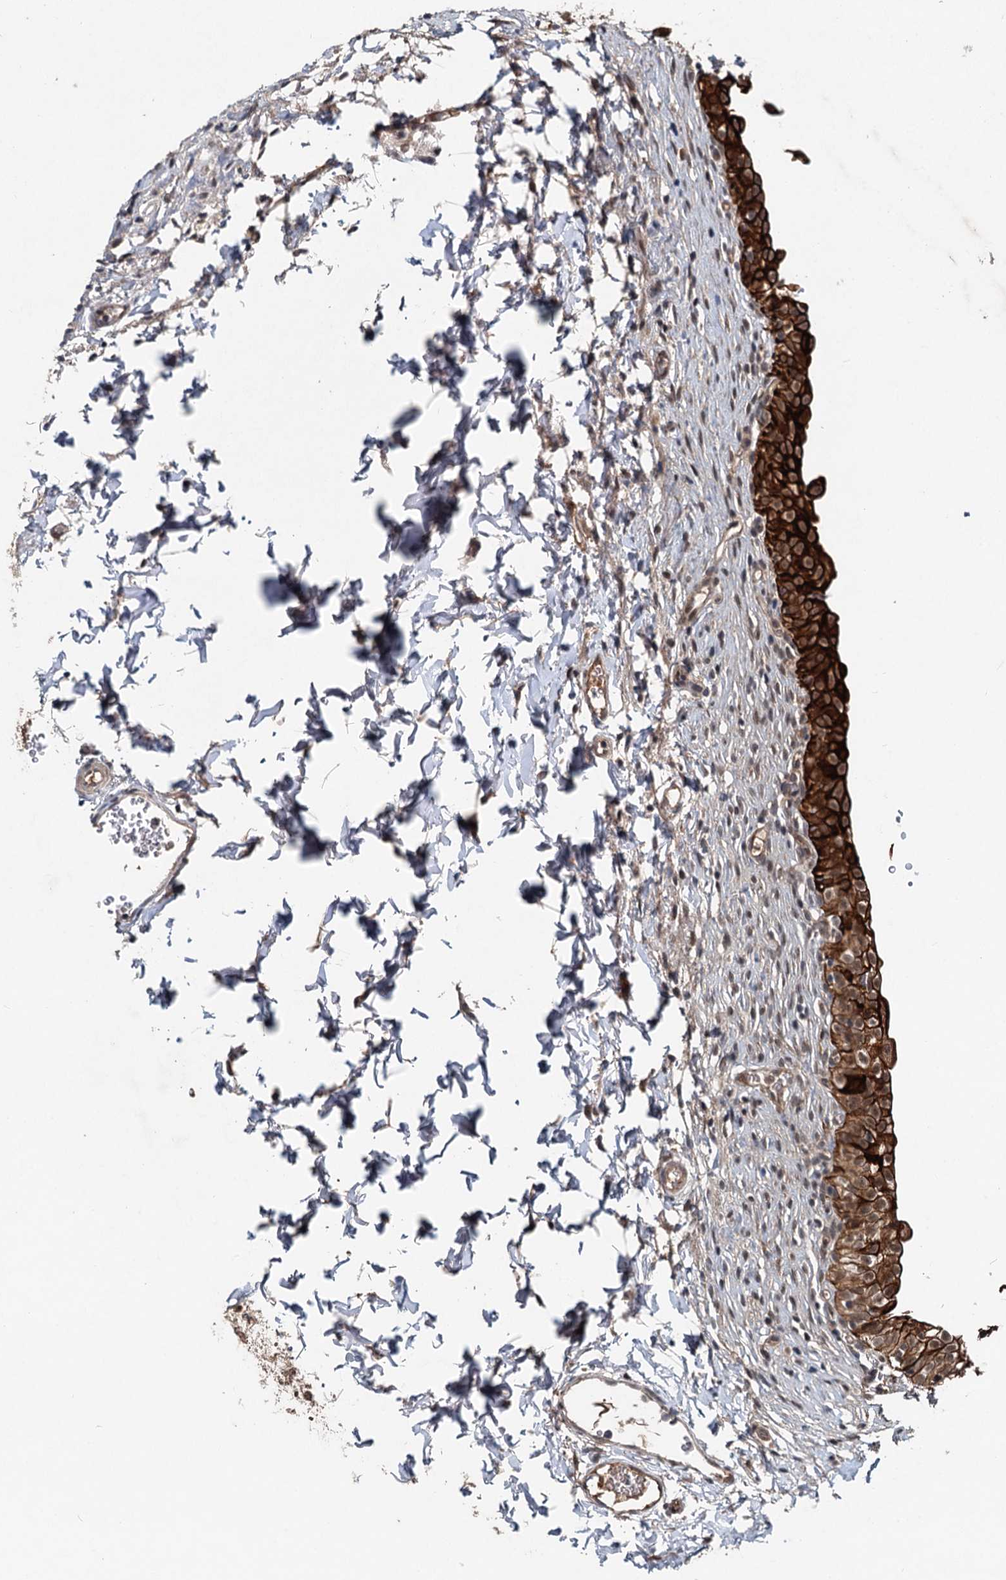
{"staining": {"intensity": "strong", "quantity": ">75%", "location": "cytoplasmic/membranous"}, "tissue": "urinary bladder", "cell_type": "Urothelial cells", "image_type": "normal", "snomed": [{"axis": "morphology", "description": "Normal tissue, NOS"}, {"axis": "topography", "description": "Urinary bladder"}], "caption": "Protein analysis of benign urinary bladder reveals strong cytoplasmic/membranous expression in approximately >75% of urothelial cells.", "gene": "RITA1", "patient": {"sex": "male", "age": 55}}